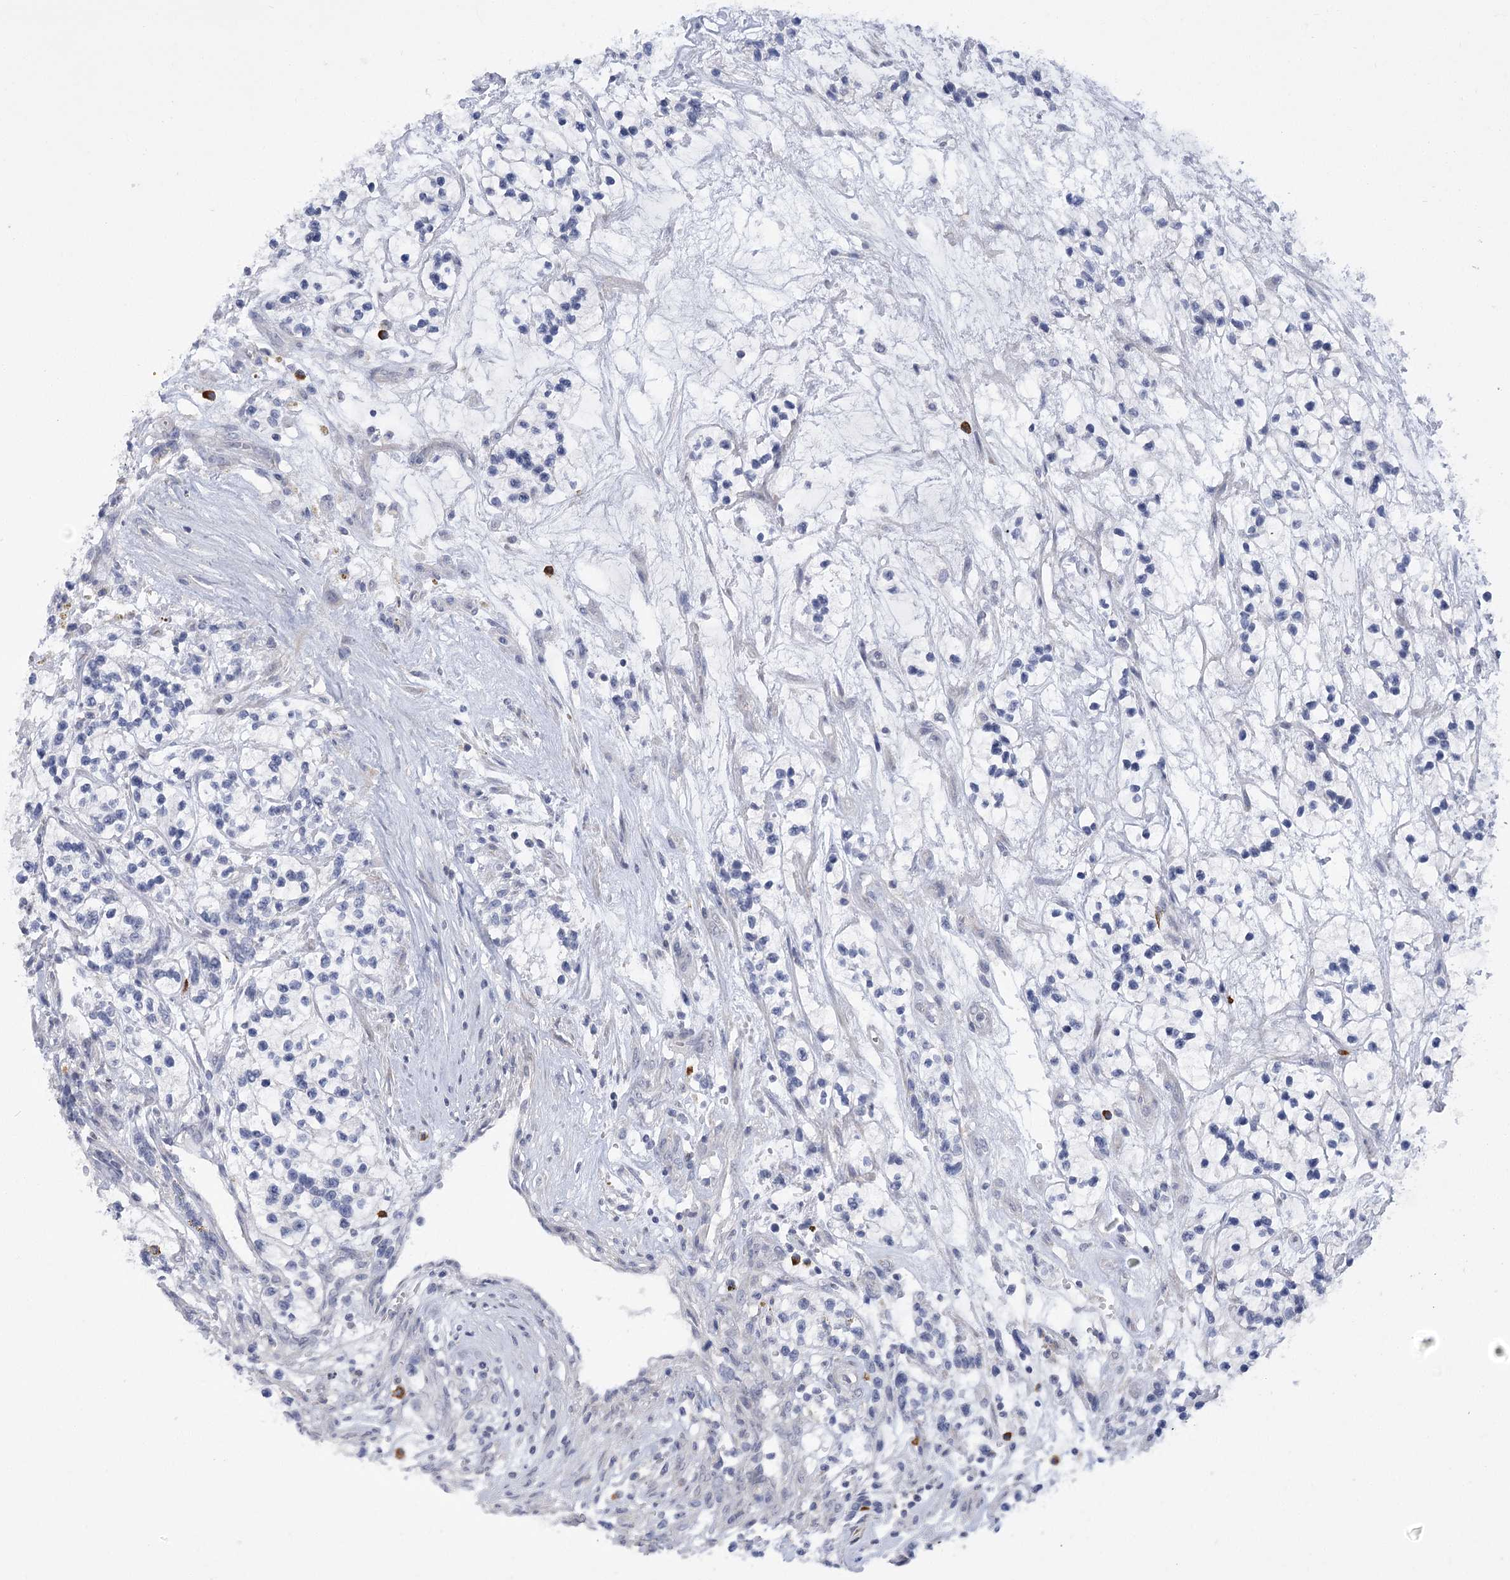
{"staining": {"intensity": "negative", "quantity": "none", "location": "none"}, "tissue": "renal cancer", "cell_type": "Tumor cells", "image_type": "cancer", "snomed": [{"axis": "morphology", "description": "Adenocarcinoma, NOS"}, {"axis": "topography", "description": "Kidney"}], "caption": "High magnification brightfield microscopy of renal cancer (adenocarcinoma) stained with DAB (3,3'-diaminobenzidine) (brown) and counterstained with hematoxylin (blue): tumor cells show no significant staining.", "gene": "FAM76B", "patient": {"sex": "female", "age": 57}}